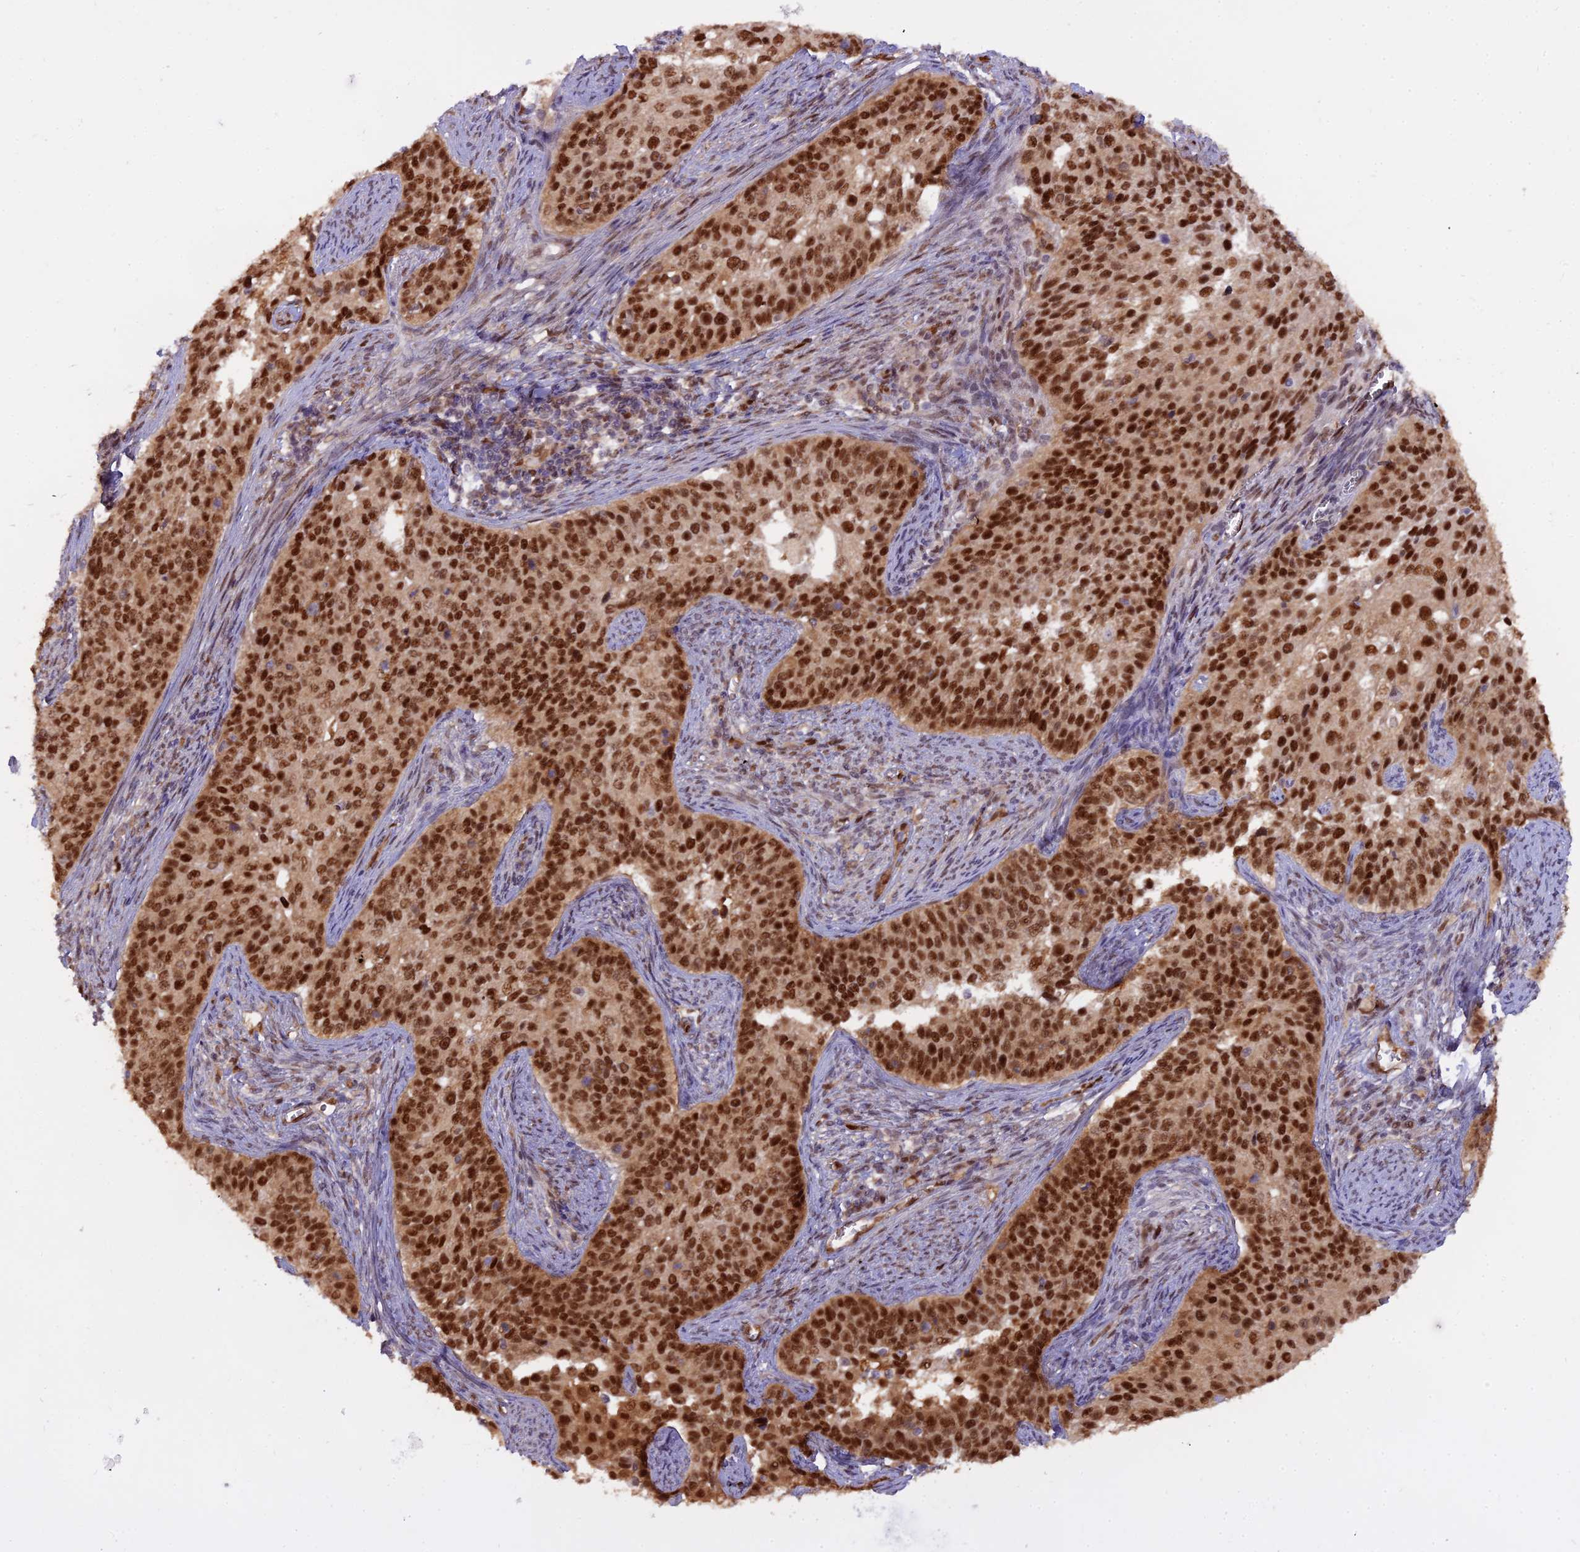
{"staining": {"intensity": "strong", "quantity": ">75%", "location": "nuclear"}, "tissue": "cervical cancer", "cell_type": "Tumor cells", "image_type": "cancer", "snomed": [{"axis": "morphology", "description": "Squamous cell carcinoma, NOS"}, {"axis": "topography", "description": "Cervix"}], "caption": "DAB immunohistochemical staining of human cervical squamous cell carcinoma demonstrates strong nuclear protein staining in about >75% of tumor cells.", "gene": "NPEPL1", "patient": {"sex": "female", "age": 44}}